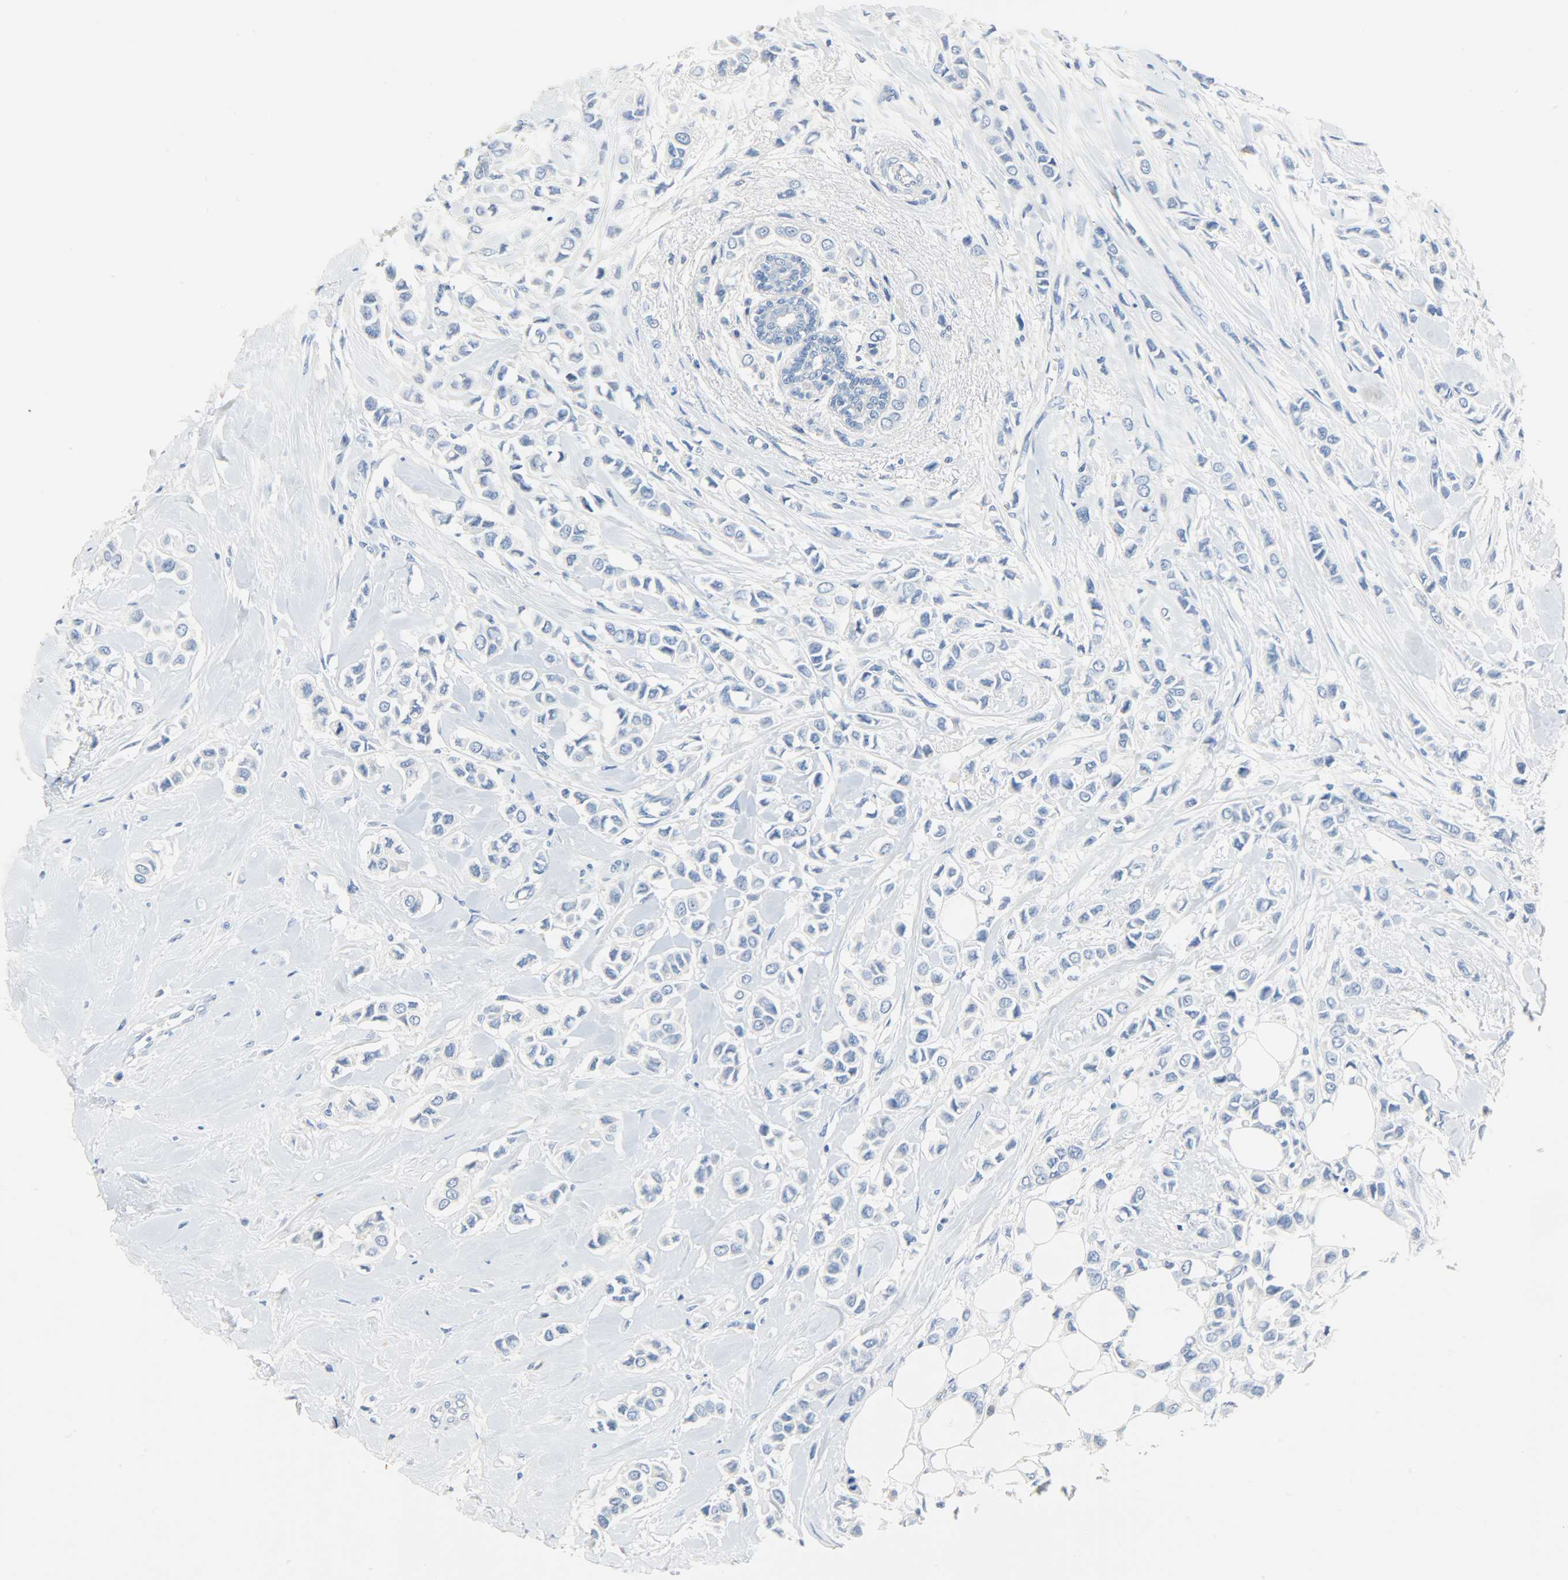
{"staining": {"intensity": "negative", "quantity": "none", "location": "none"}, "tissue": "breast cancer", "cell_type": "Tumor cells", "image_type": "cancer", "snomed": [{"axis": "morphology", "description": "Lobular carcinoma"}, {"axis": "topography", "description": "Breast"}], "caption": "Tumor cells show no significant staining in breast cancer.", "gene": "CRP", "patient": {"sex": "female", "age": 51}}